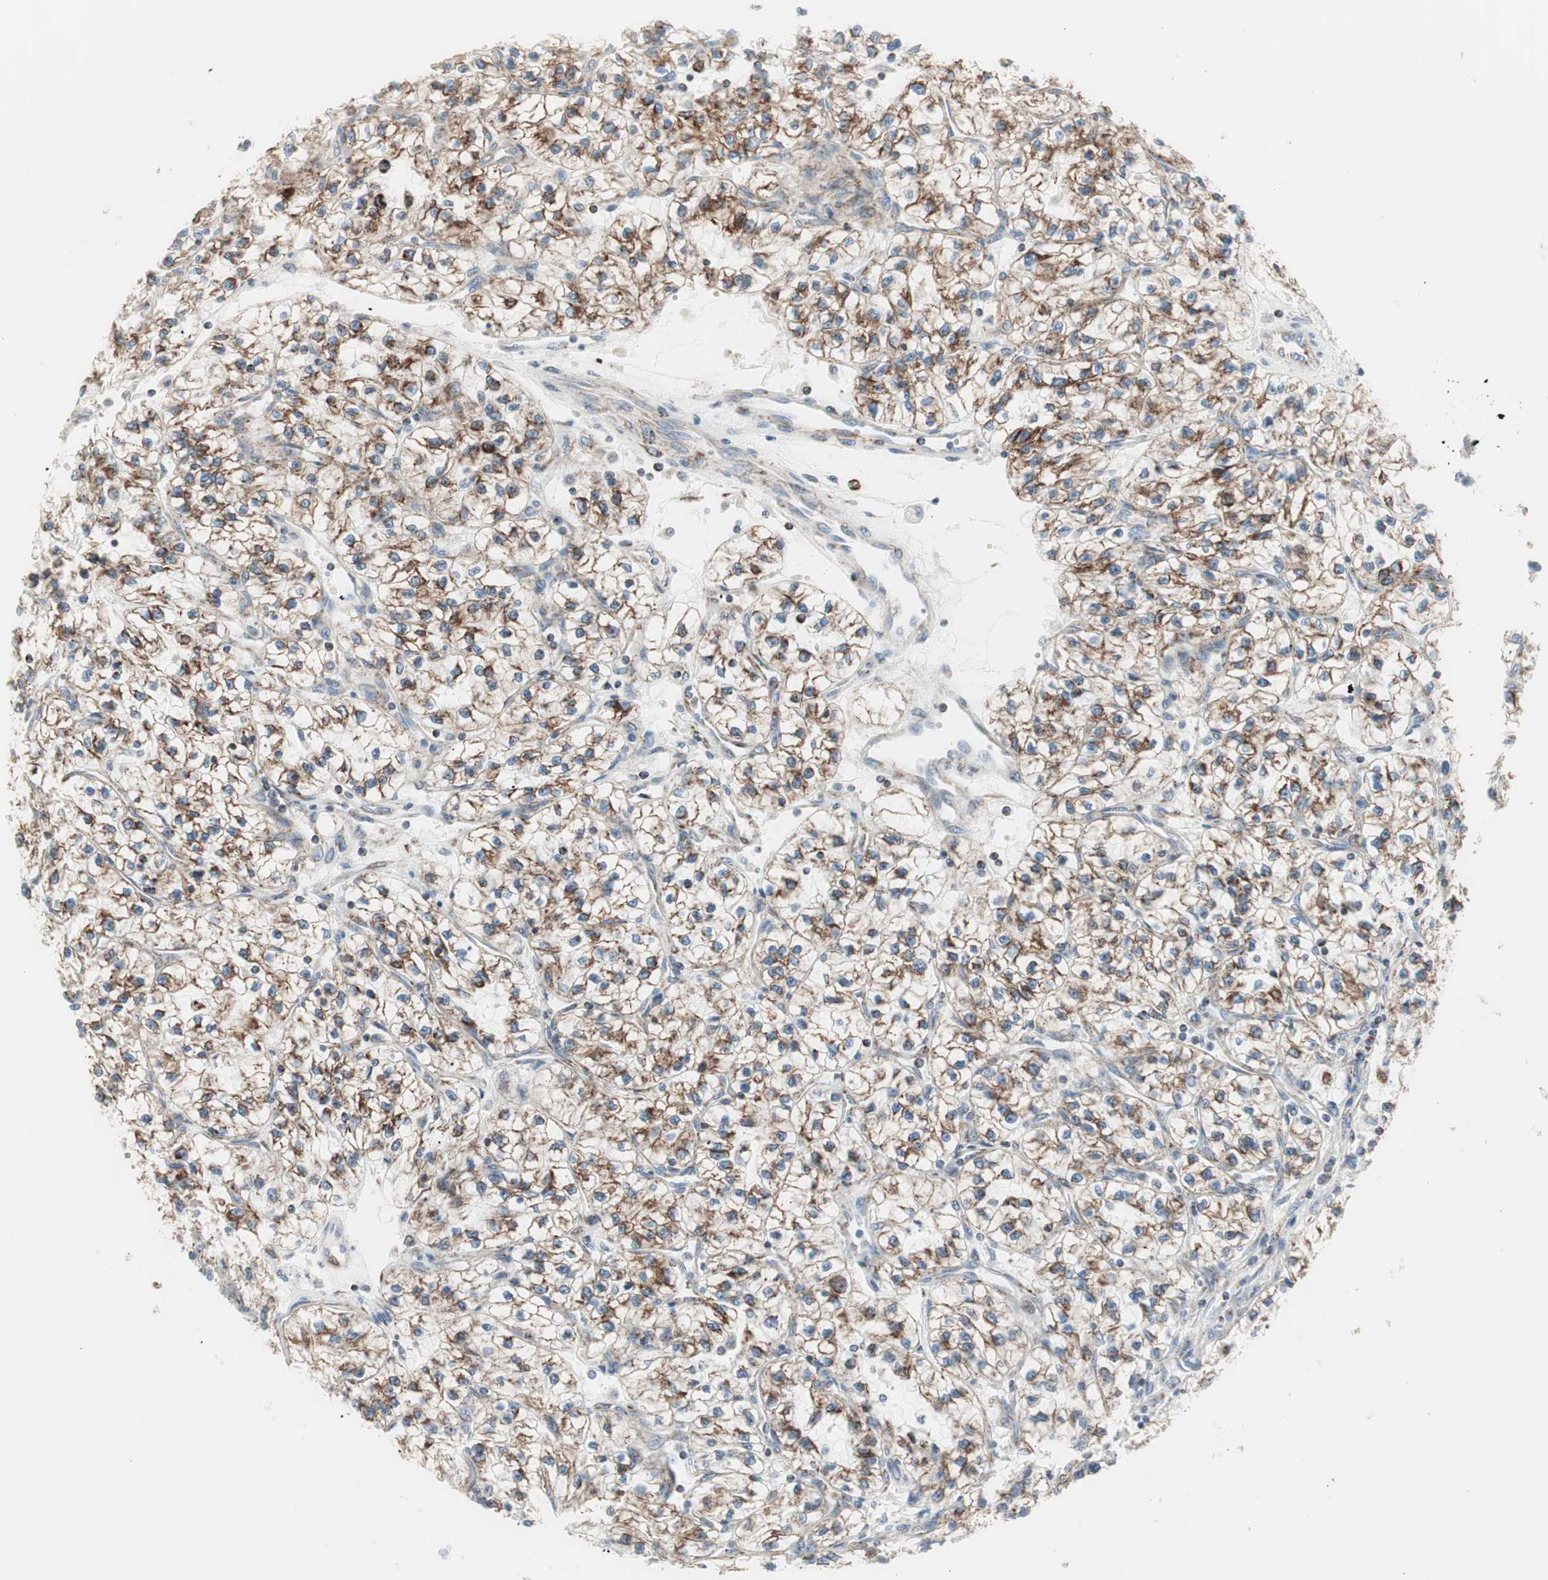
{"staining": {"intensity": "strong", "quantity": ">75%", "location": "cytoplasmic/membranous"}, "tissue": "renal cancer", "cell_type": "Tumor cells", "image_type": "cancer", "snomed": [{"axis": "morphology", "description": "Adenocarcinoma, NOS"}, {"axis": "topography", "description": "Kidney"}], "caption": "Immunohistochemical staining of renal cancer (adenocarcinoma) exhibits high levels of strong cytoplasmic/membranous positivity in approximately >75% of tumor cells. The staining is performed using DAB (3,3'-diaminobenzidine) brown chromogen to label protein expression. The nuclei are counter-stained blue using hematoxylin.", "gene": "TOMM20", "patient": {"sex": "female", "age": 57}}